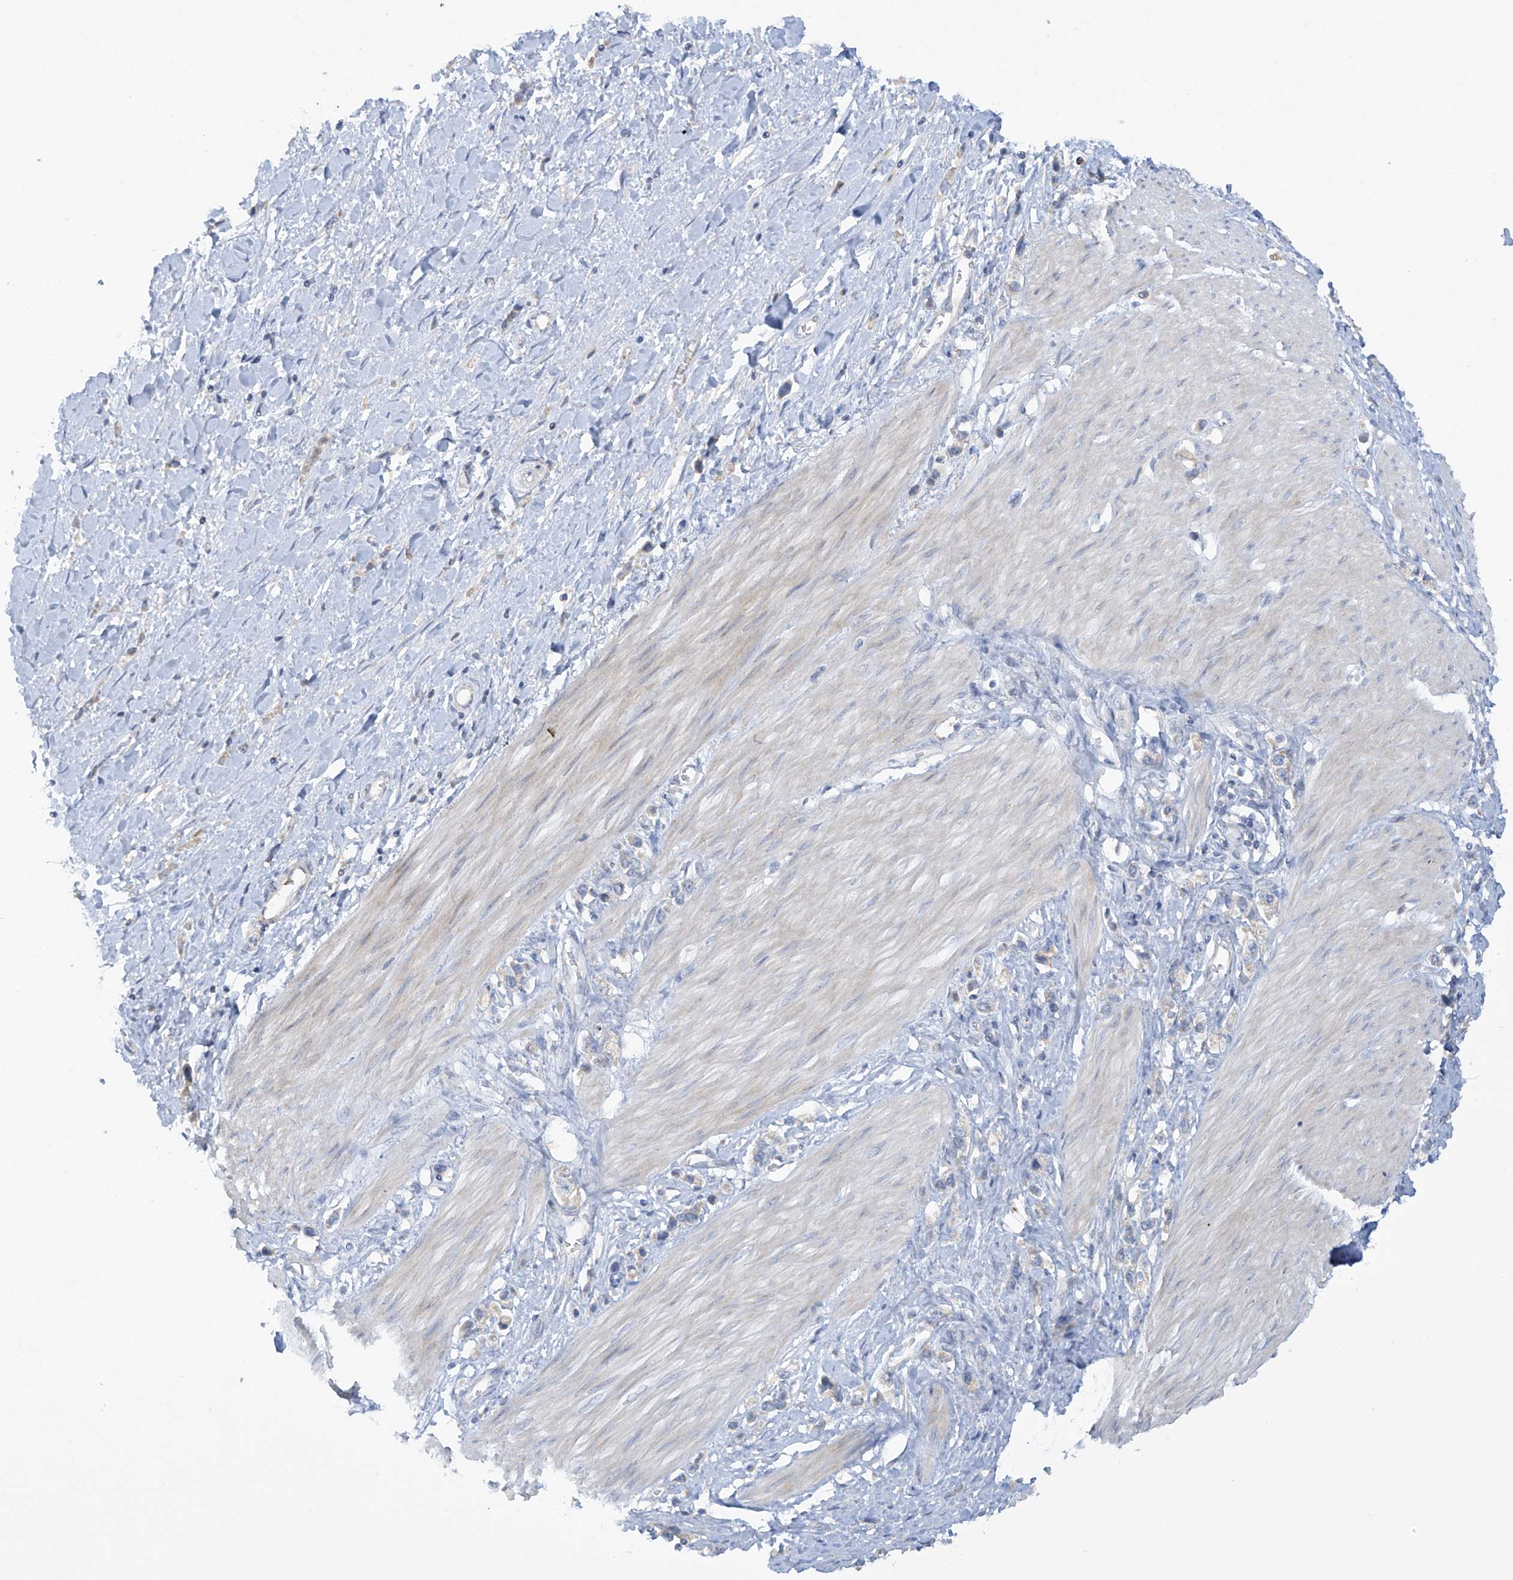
{"staining": {"intensity": "negative", "quantity": "none", "location": "none"}, "tissue": "stomach cancer", "cell_type": "Tumor cells", "image_type": "cancer", "snomed": [{"axis": "morphology", "description": "Normal tissue, NOS"}, {"axis": "morphology", "description": "Adenocarcinoma, NOS"}, {"axis": "topography", "description": "Stomach, upper"}, {"axis": "topography", "description": "Stomach"}], "caption": "The photomicrograph reveals no significant positivity in tumor cells of adenocarcinoma (stomach).", "gene": "METTL18", "patient": {"sex": "female", "age": 65}}